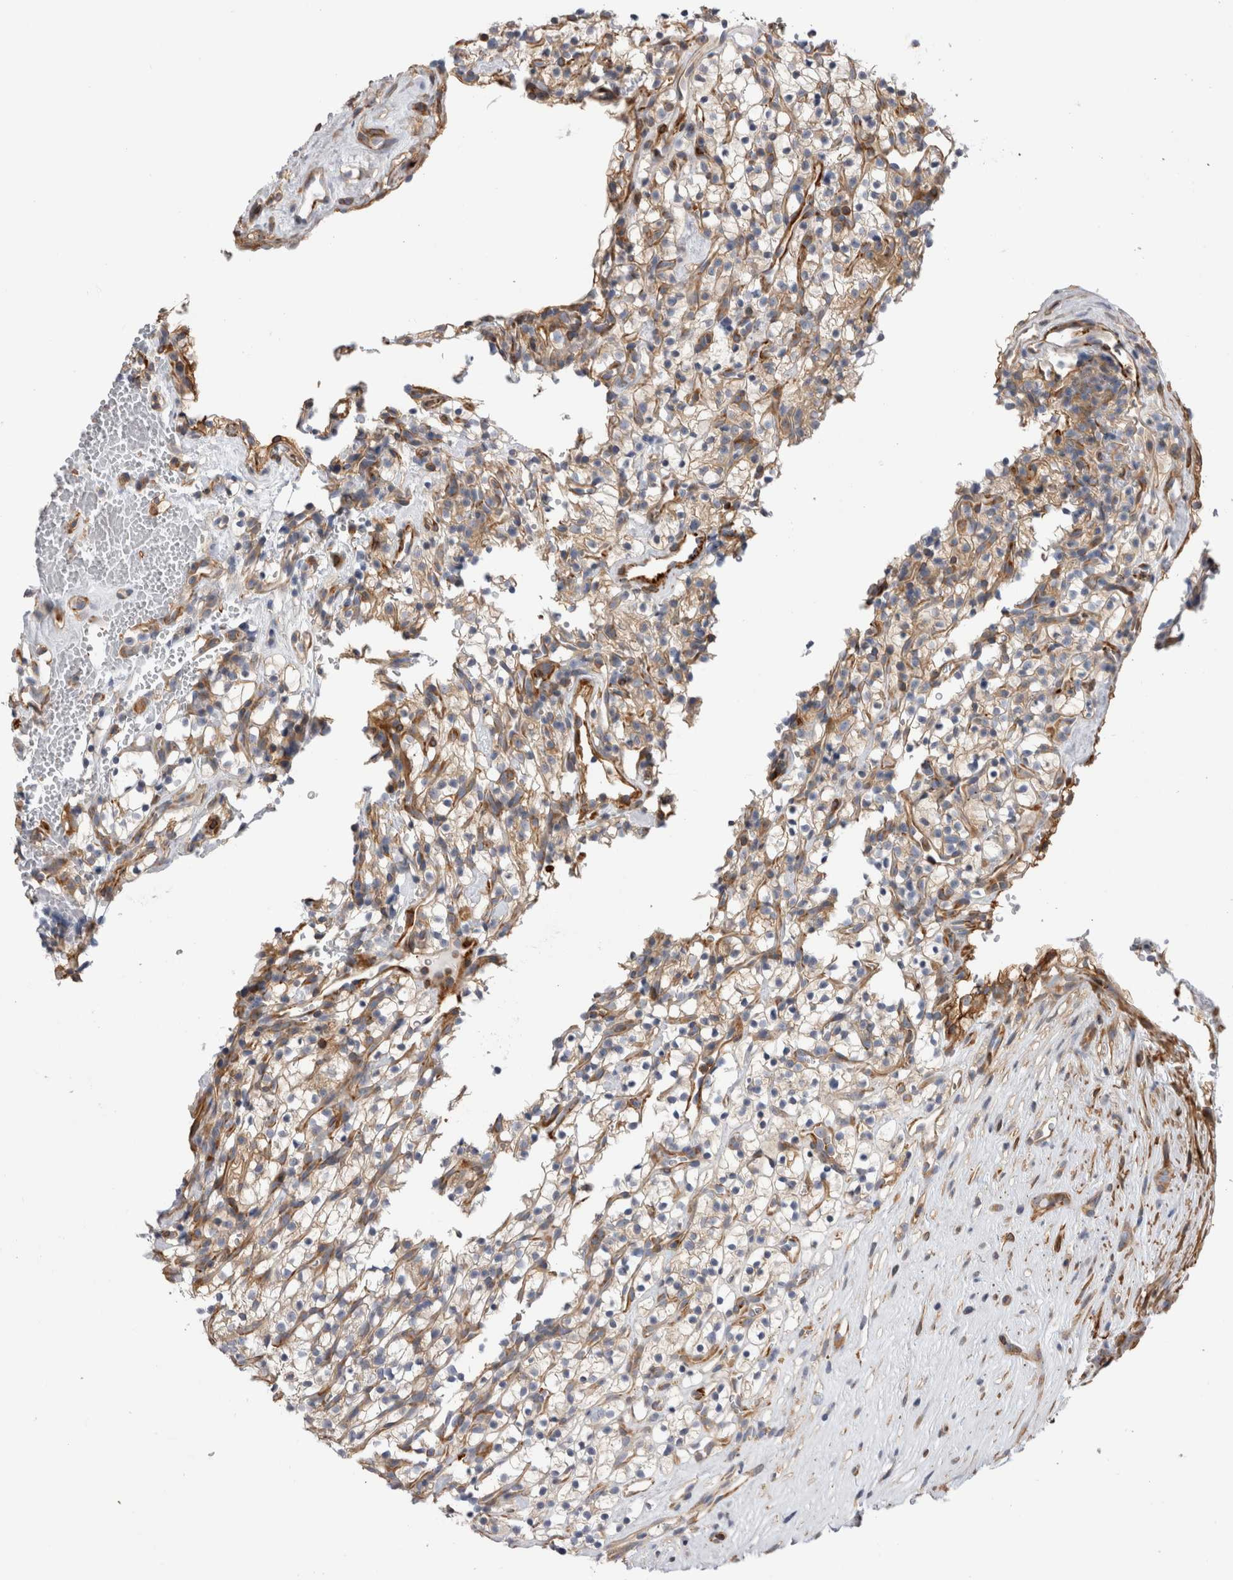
{"staining": {"intensity": "weak", "quantity": ">75%", "location": "cytoplasmic/membranous"}, "tissue": "renal cancer", "cell_type": "Tumor cells", "image_type": "cancer", "snomed": [{"axis": "morphology", "description": "Adenocarcinoma, NOS"}, {"axis": "topography", "description": "Kidney"}], "caption": "Immunohistochemistry (IHC) (DAB) staining of renal cancer shows weak cytoplasmic/membranous protein staining in approximately >75% of tumor cells. Nuclei are stained in blue.", "gene": "EPRS1", "patient": {"sex": "female", "age": 57}}